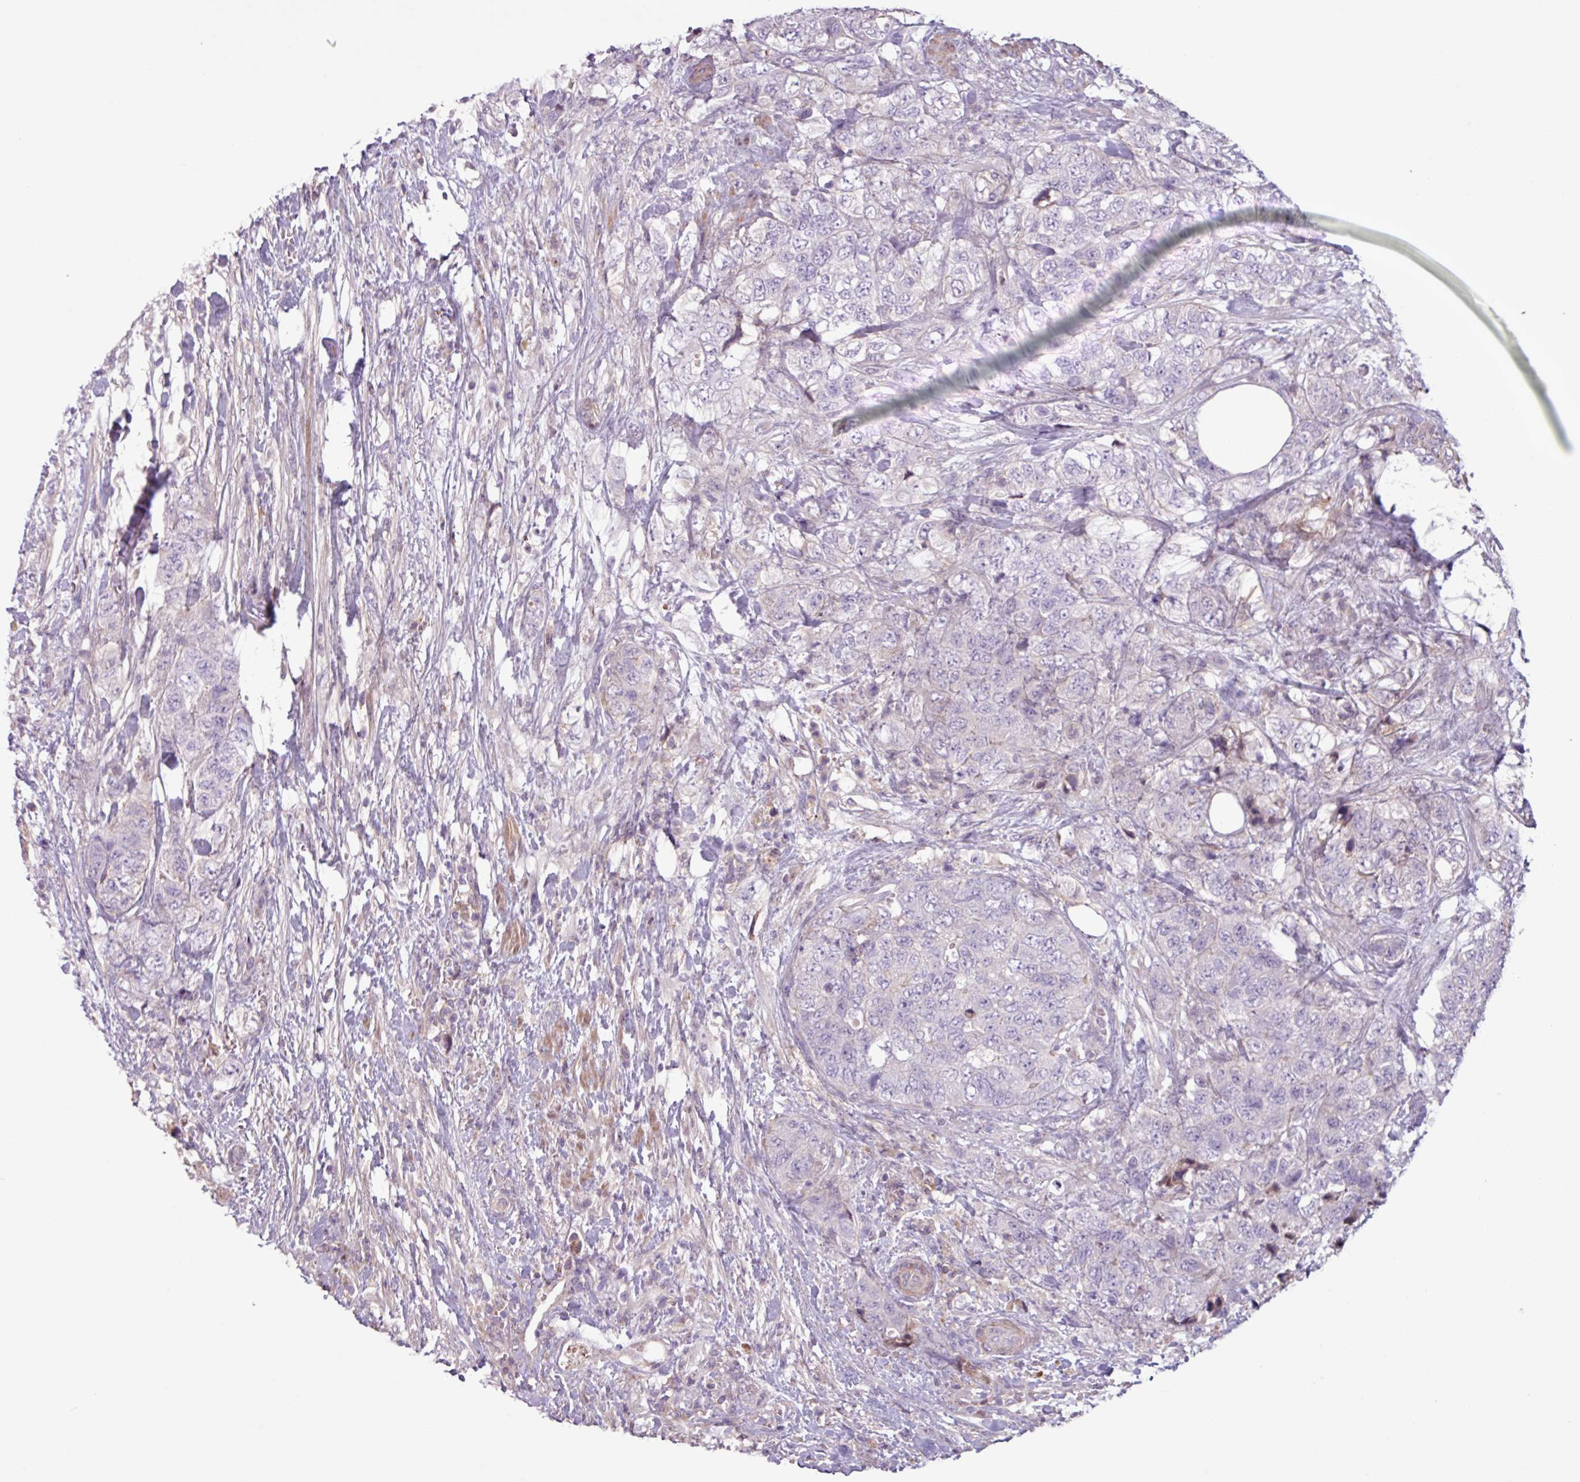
{"staining": {"intensity": "weak", "quantity": "<25%", "location": "cytoplasmic/membranous"}, "tissue": "urothelial cancer", "cell_type": "Tumor cells", "image_type": "cancer", "snomed": [{"axis": "morphology", "description": "Urothelial carcinoma, High grade"}, {"axis": "topography", "description": "Urinary bladder"}], "caption": "IHC photomicrograph of urothelial cancer stained for a protein (brown), which demonstrates no staining in tumor cells.", "gene": "C4B", "patient": {"sex": "female", "age": 78}}